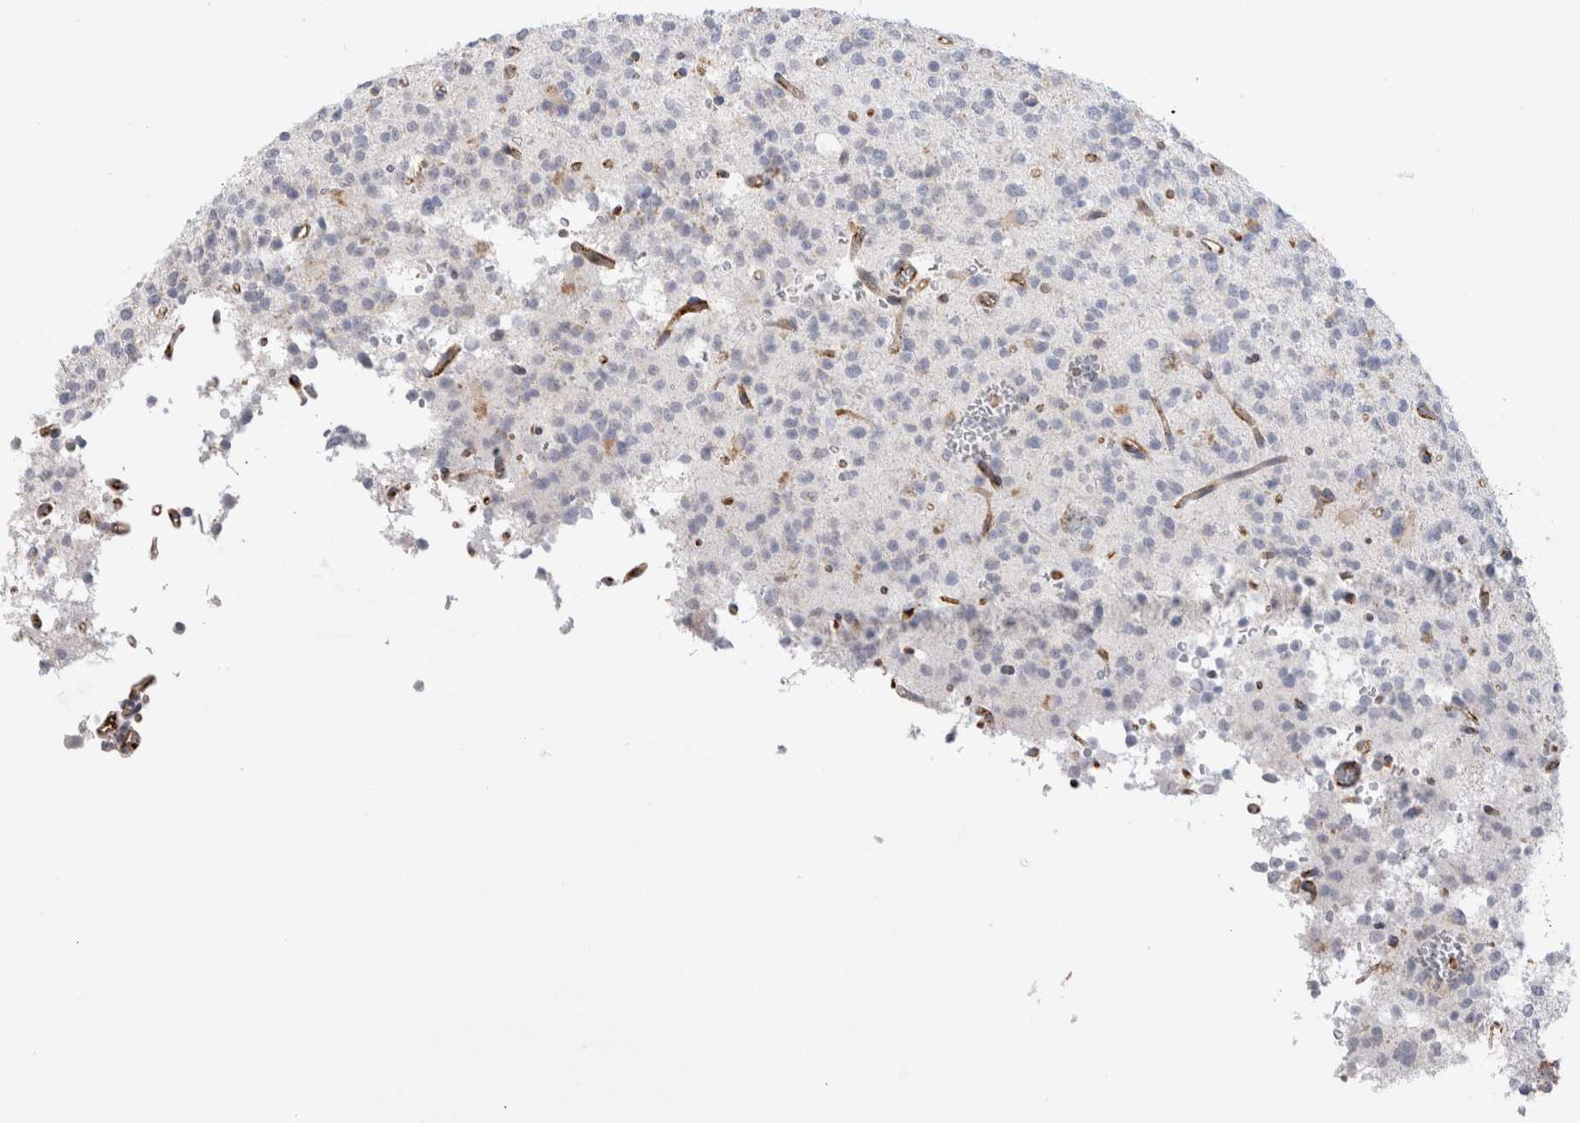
{"staining": {"intensity": "negative", "quantity": "none", "location": "none"}, "tissue": "glioma", "cell_type": "Tumor cells", "image_type": "cancer", "snomed": [{"axis": "morphology", "description": "Glioma, malignant, High grade"}, {"axis": "topography", "description": "Brain"}], "caption": "There is no significant positivity in tumor cells of glioma.", "gene": "CNPY4", "patient": {"sex": "female", "age": 62}}